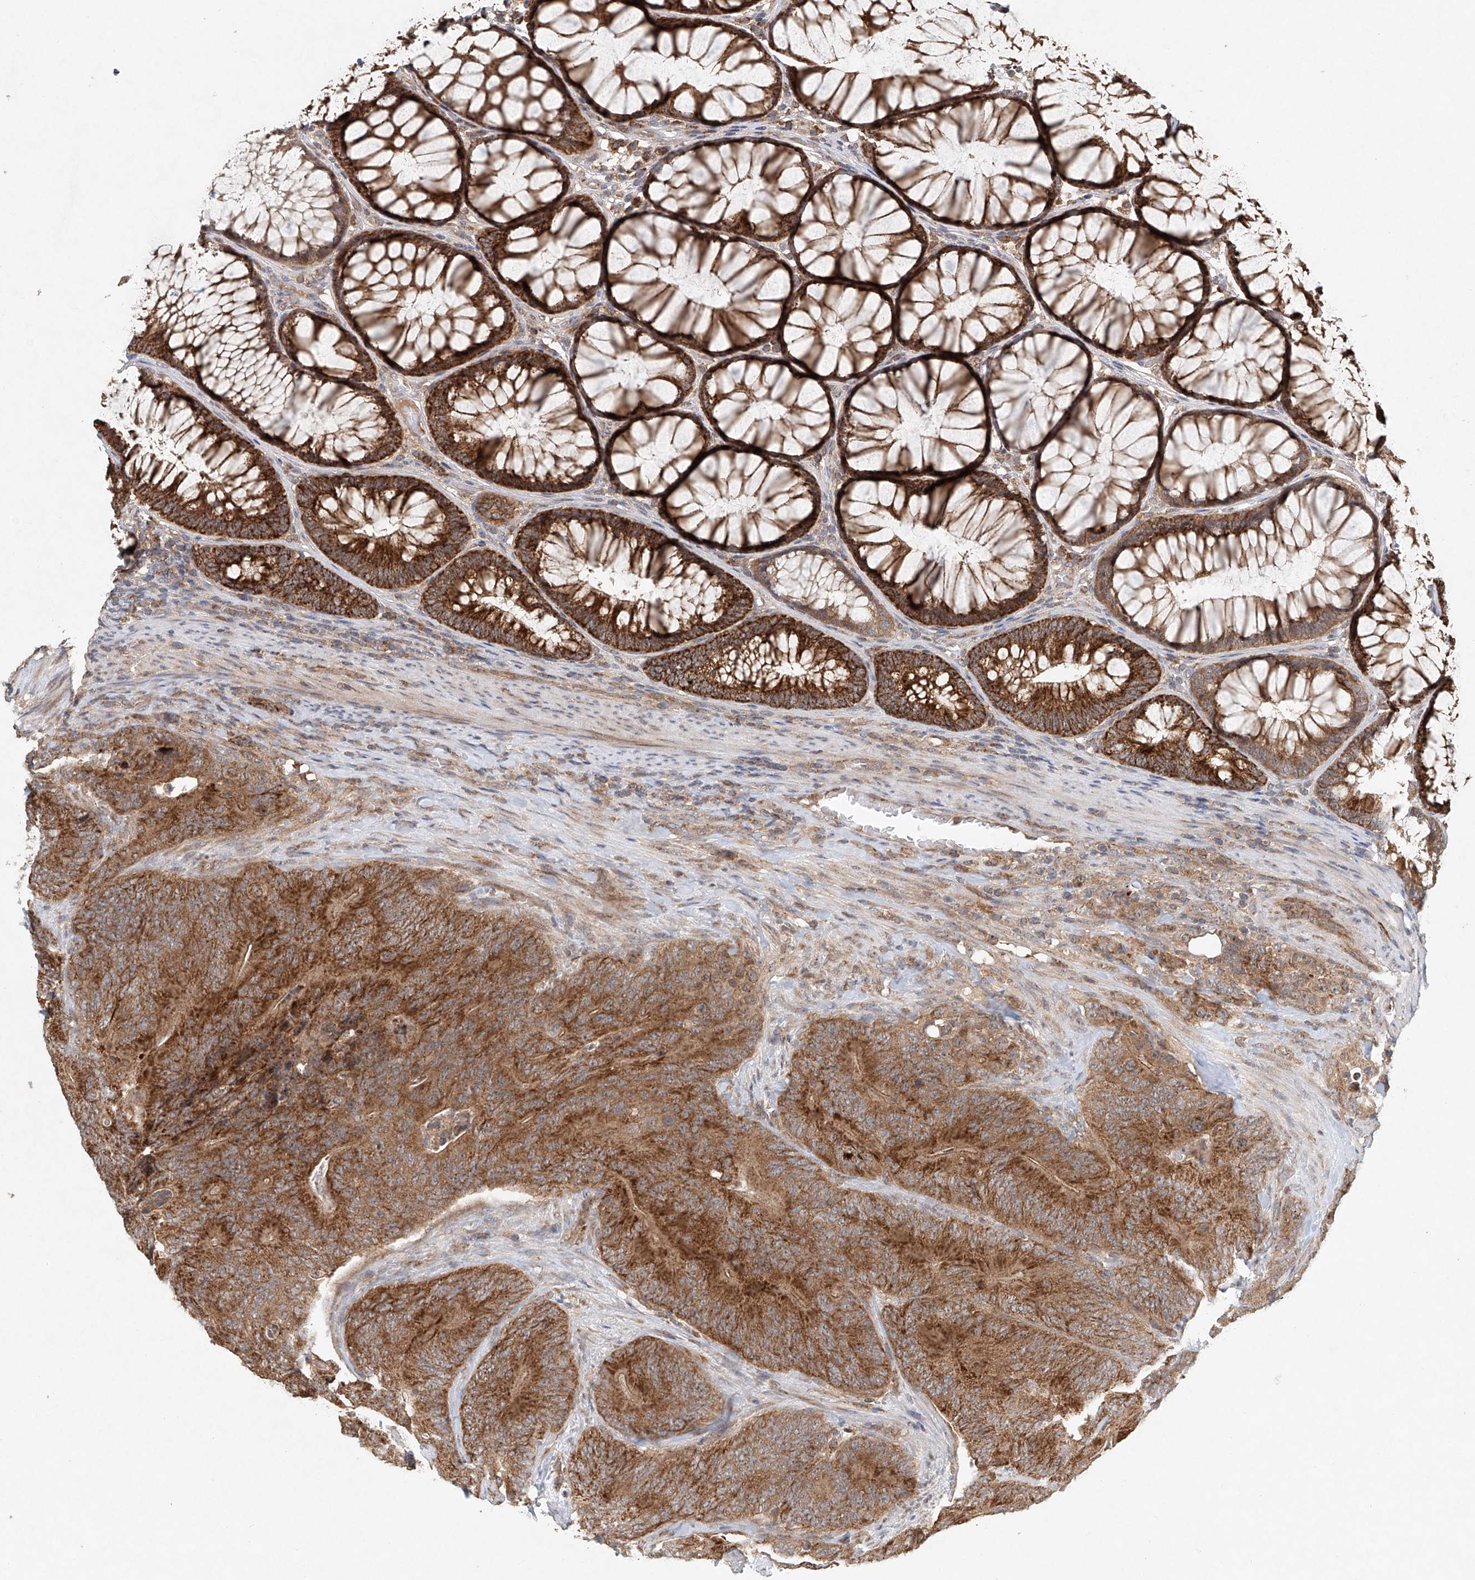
{"staining": {"intensity": "moderate", "quantity": ">75%", "location": "cytoplasmic/membranous"}, "tissue": "colorectal cancer", "cell_type": "Tumor cells", "image_type": "cancer", "snomed": [{"axis": "morphology", "description": "Normal tissue, NOS"}, {"axis": "topography", "description": "Colon"}], "caption": "Protein staining of colorectal cancer tissue demonstrates moderate cytoplasmic/membranous staining in approximately >75% of tumor cells. (IHC, brightfield microscopy, high magnification).", "gene": "DCAF11", "patient": {"sex": "female", "age": 82}}